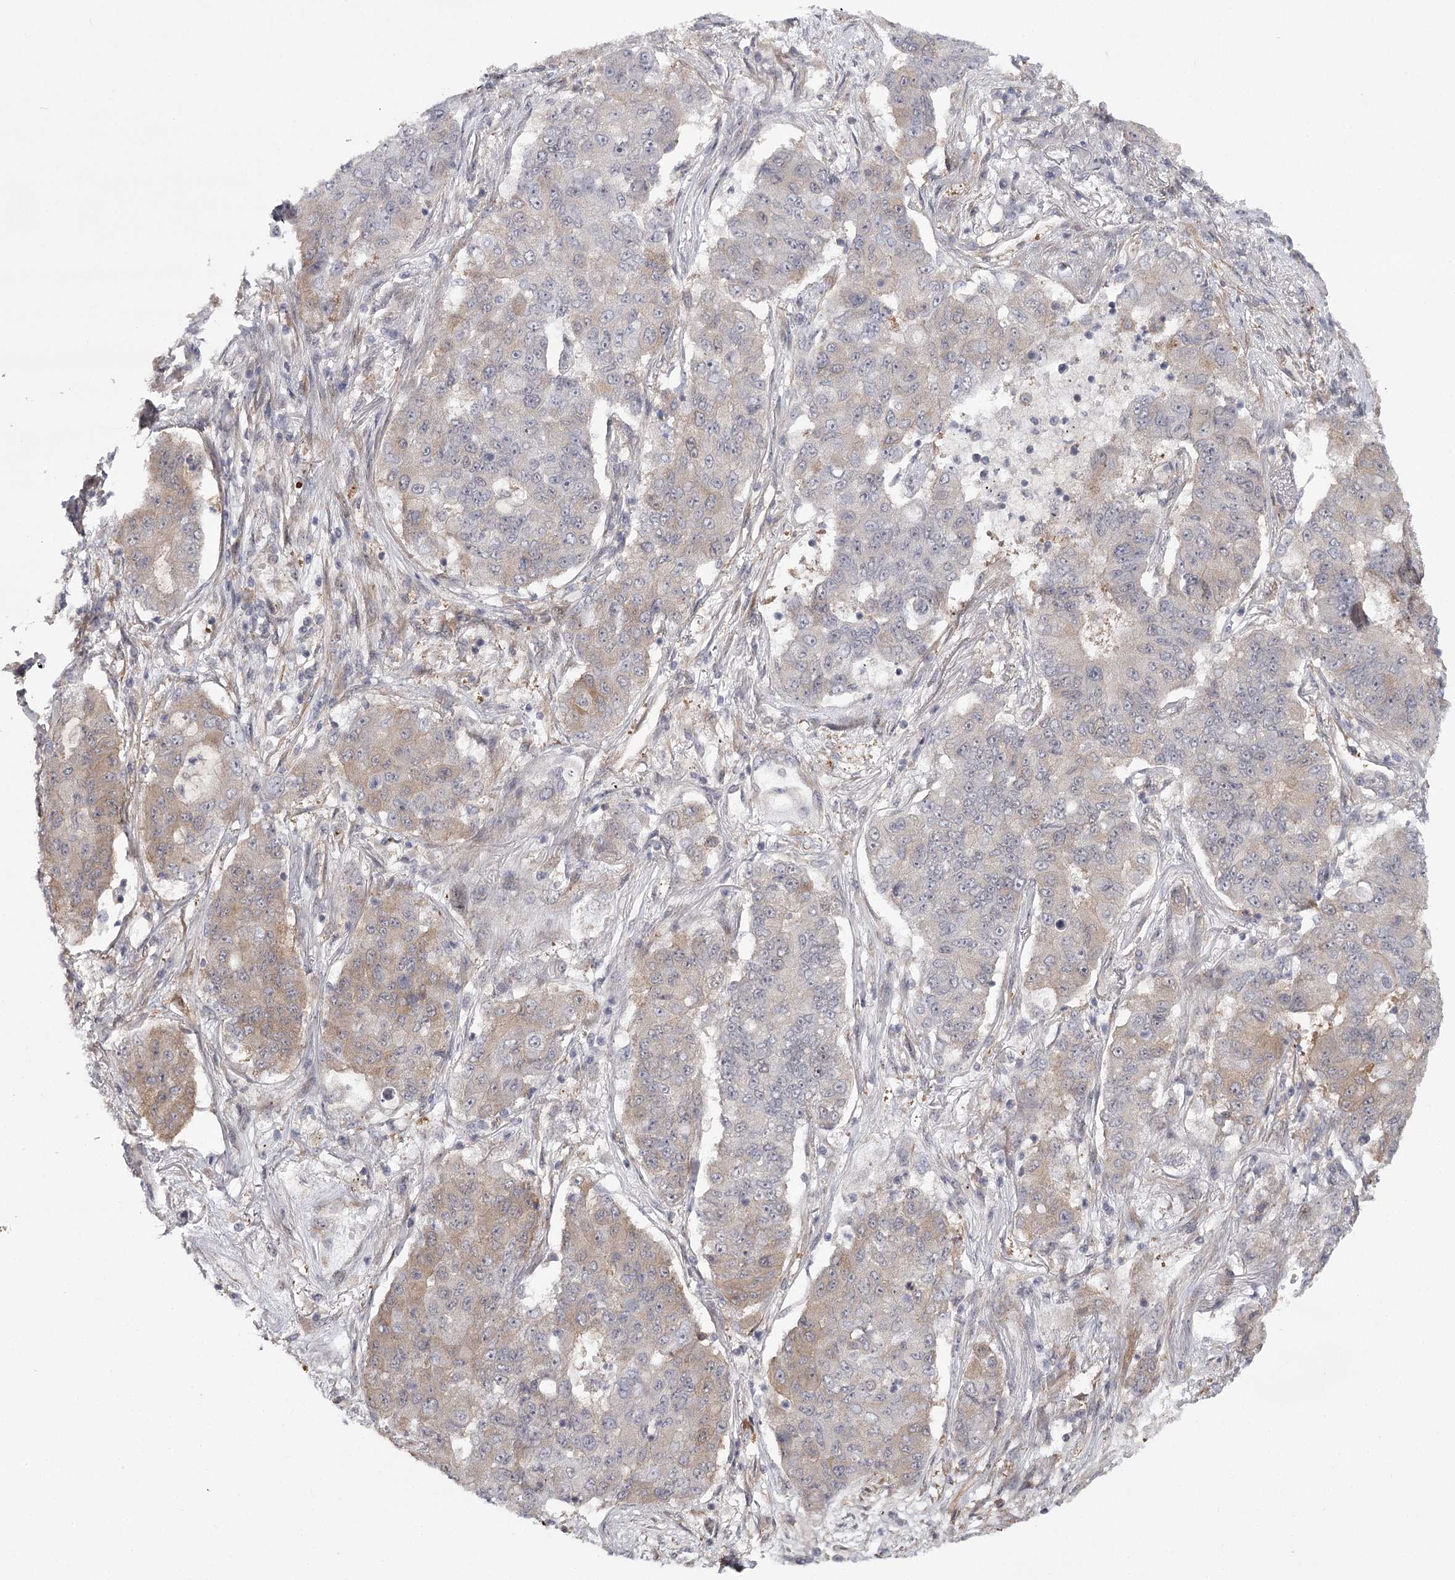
{"staining": {"intensity": "weak", "quantity": "<25%", "location": "cytoplasmic/membranous"}, "tissue": "lung cancer", "cell_type": "Tumor cells", "image_type": "cancer", "snomed": [{"axis": "morphology", "description": "Squamous cell carcinoma, NOS"}, {"axis": "topography", "description": "Lung"}], "caption": "The histopathology image demonstrates no staining of tumor cells in lung cancer.", "gene": "CCNG2", "patient": {"sex": "male", "age": 74}}